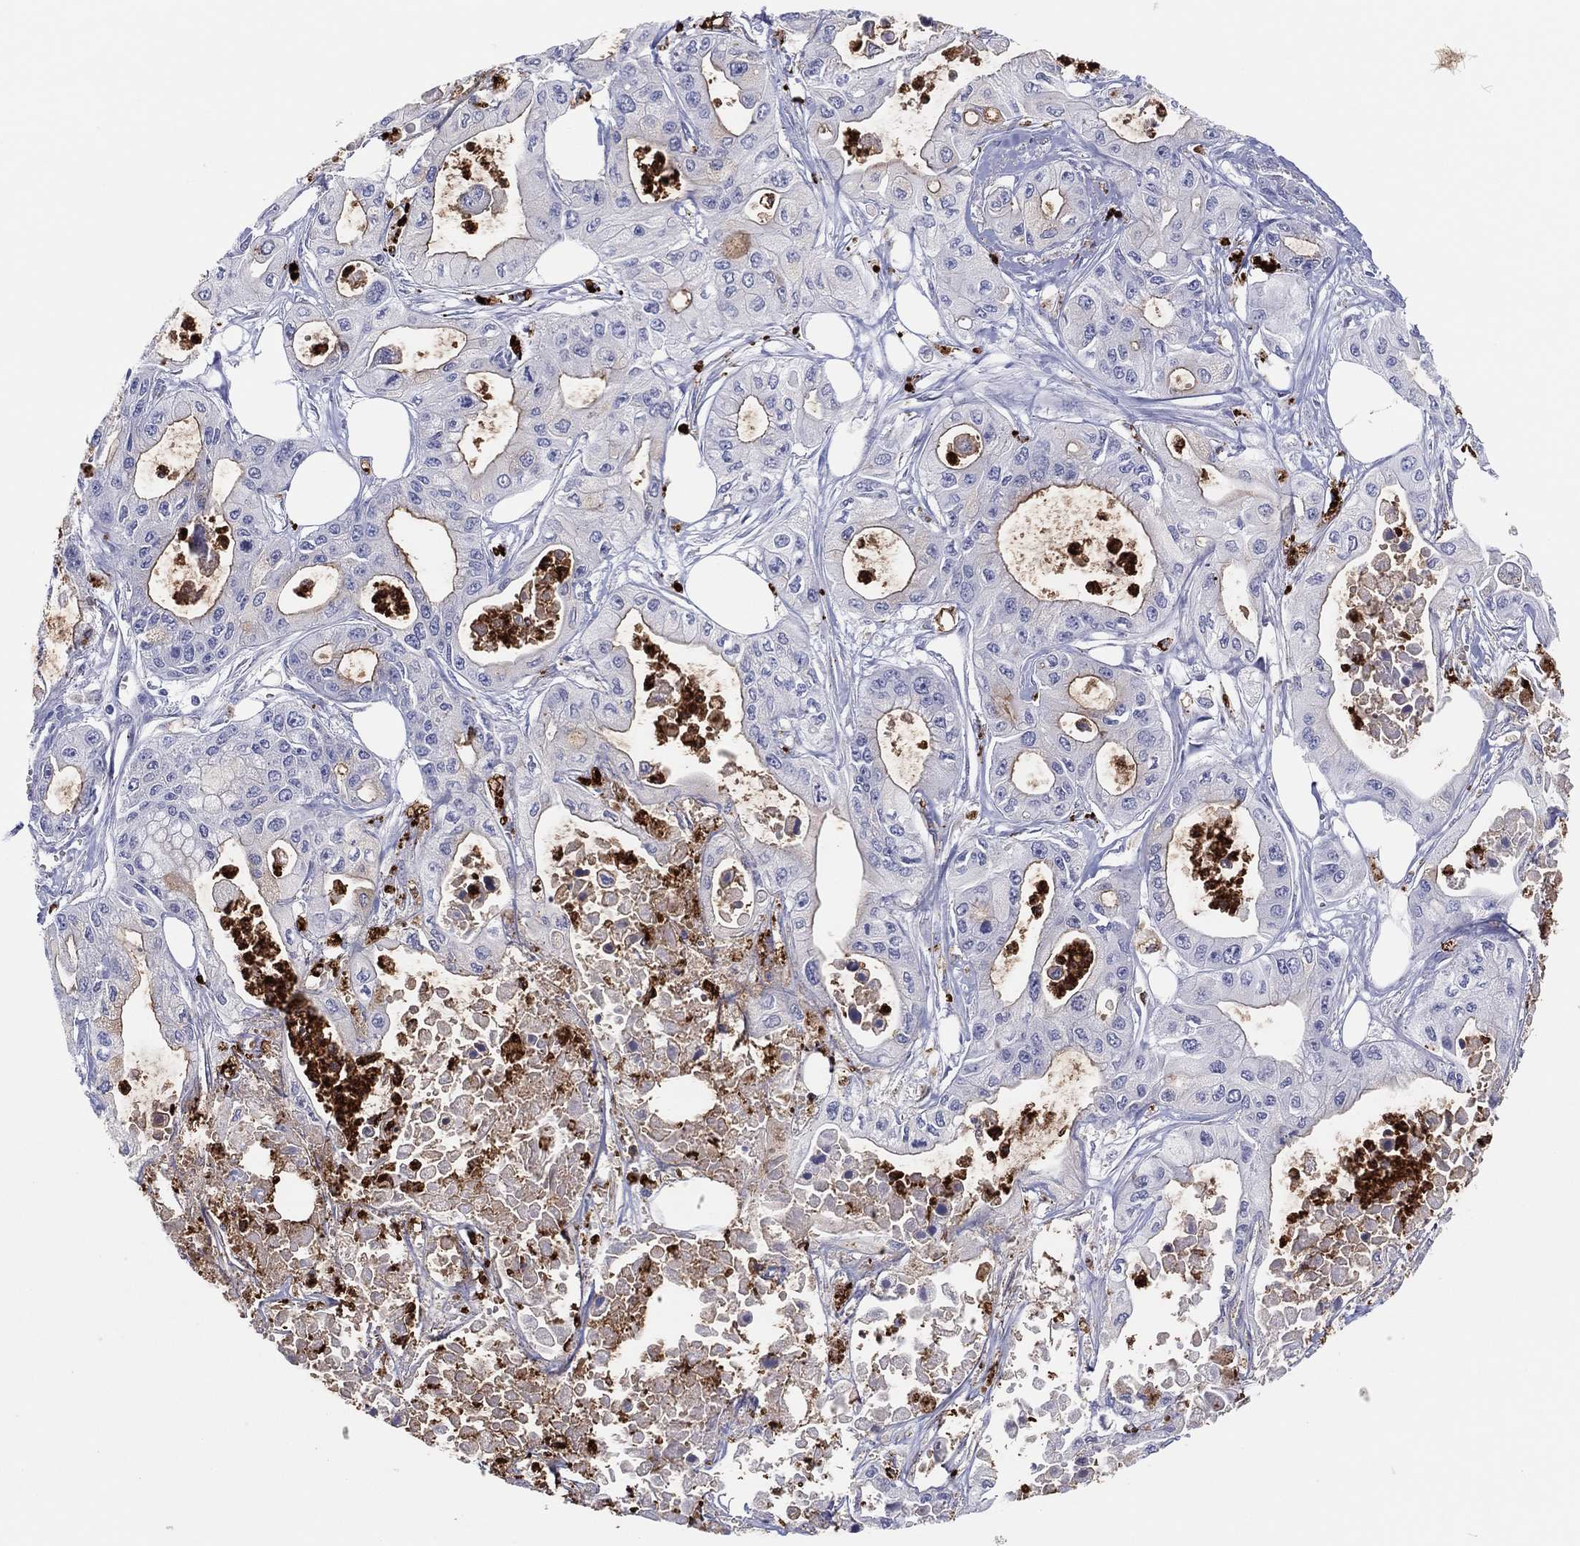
{"staining": {"intensity": "weak", "quantity": "<25%", "location": "cytoplasmic/membranous"}, "tissue": "pancreatic cancer", "cell_type": "Tumor cells", "image_type": "cancer", "snomed": [{"axis": "morphology", "description": "Adenocarcinoma, NOS"}, {"axis": "topography", "description": "Pancreas"}], "caption": "Immunohistochemical staining of human pancreatic cancer (adenocarcinoma) shows no significant staining in tumor cells.", "gene": "PLAC8", "patient": {"sex": "male", "age": 70}}